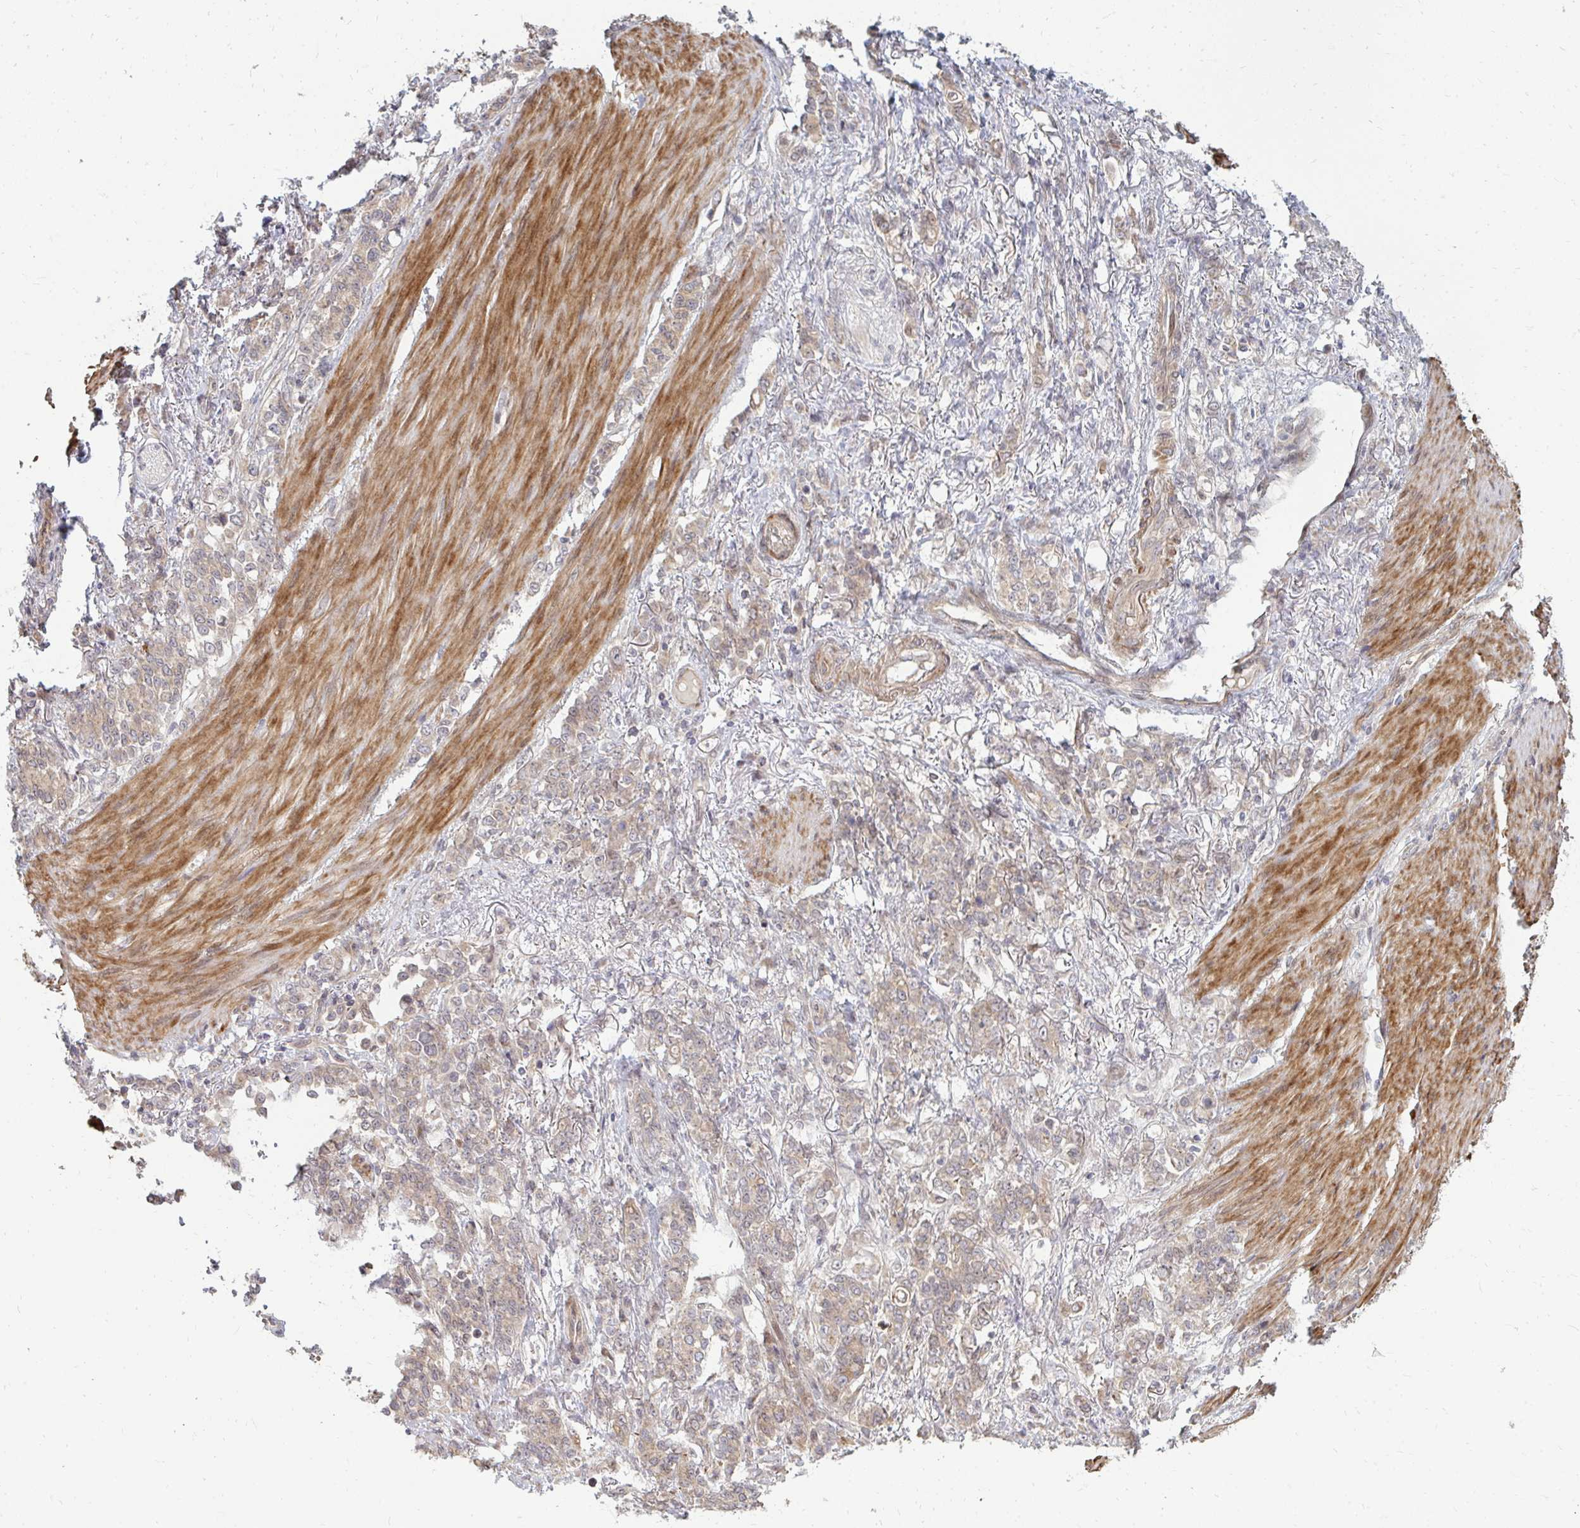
{"staining": {"intensity": "weak", "quantity": "<25%", "location": "cytoplasmic/membranous"}, "tissue": "stomach cancer", "cell_type": "Tumor cells", "image_type": "cancer", "snomed": [{"axis": "morphology", "description": "Adenocarcinoma, NOS"}, {"axis": "topography", "description": "Stomach"}], "caption": "High magnification brightfield microscopy of adenocarcinoma (stomach) stained with DAB (brown) and counterstained with hematoxylin (blue): tumor cells show no significant positivity. (IHC, brightfield microscopy, high magnification).", "gene": "ZNF285", "patient": {"sex": "female", "age": 79}}